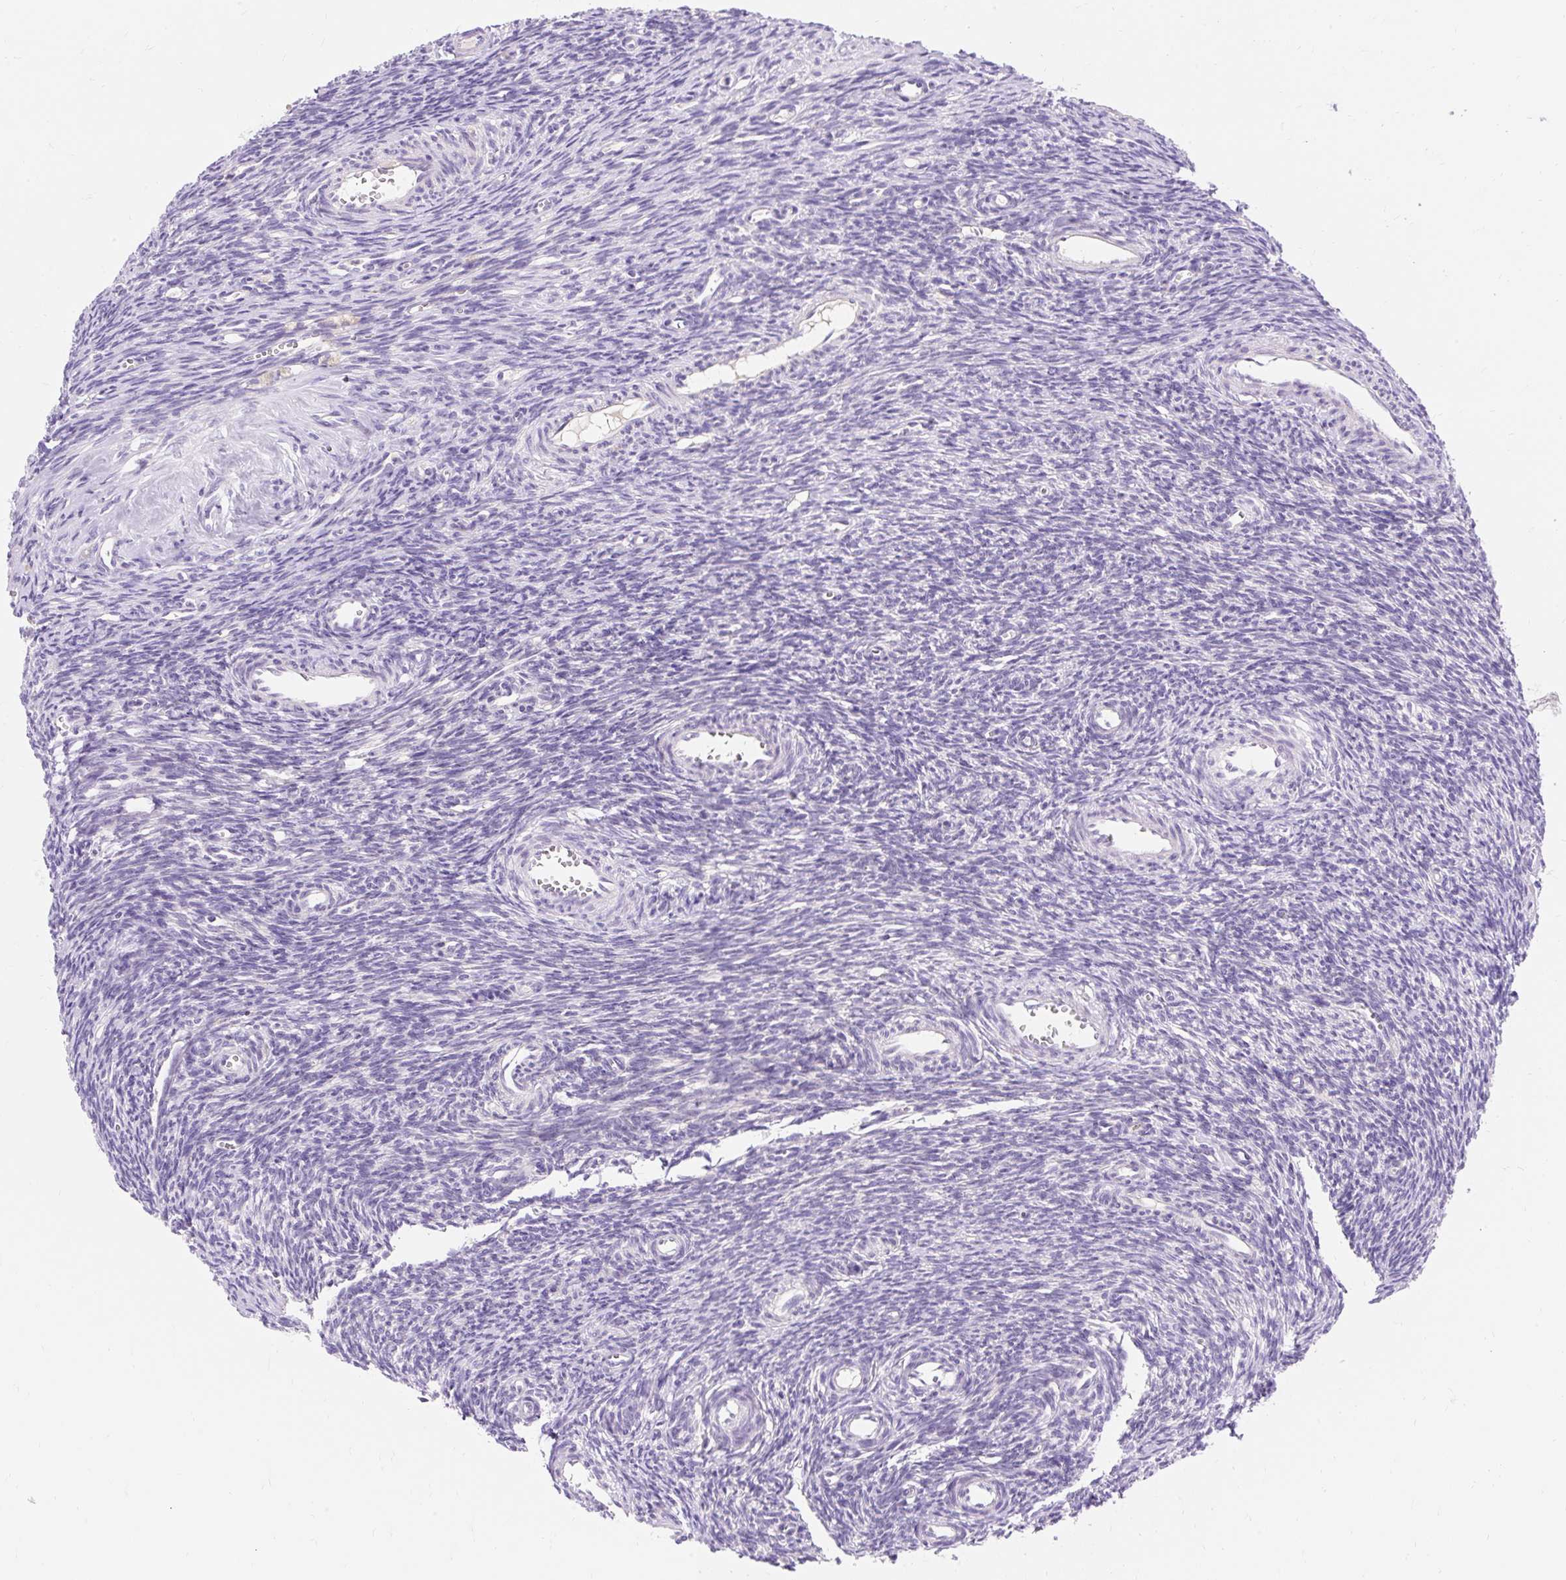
{"staining": {"intensity": "negative", "quantity": "none", "location": "none"}, "tissue": "ovary", "cell_type": "Follicle cells", "image_type": "normal", "snomed": [{"axis": "morphology", "description": "Normal tissue, NOS"}, {"axis": "topography", "description": "Ovary"}], "caption": "Ovary stained for a protein using immunohistochemistry displays no expression follicle cells.", "gene": "TMEM150C", "patient": {"sex": "female", "age": 39}}